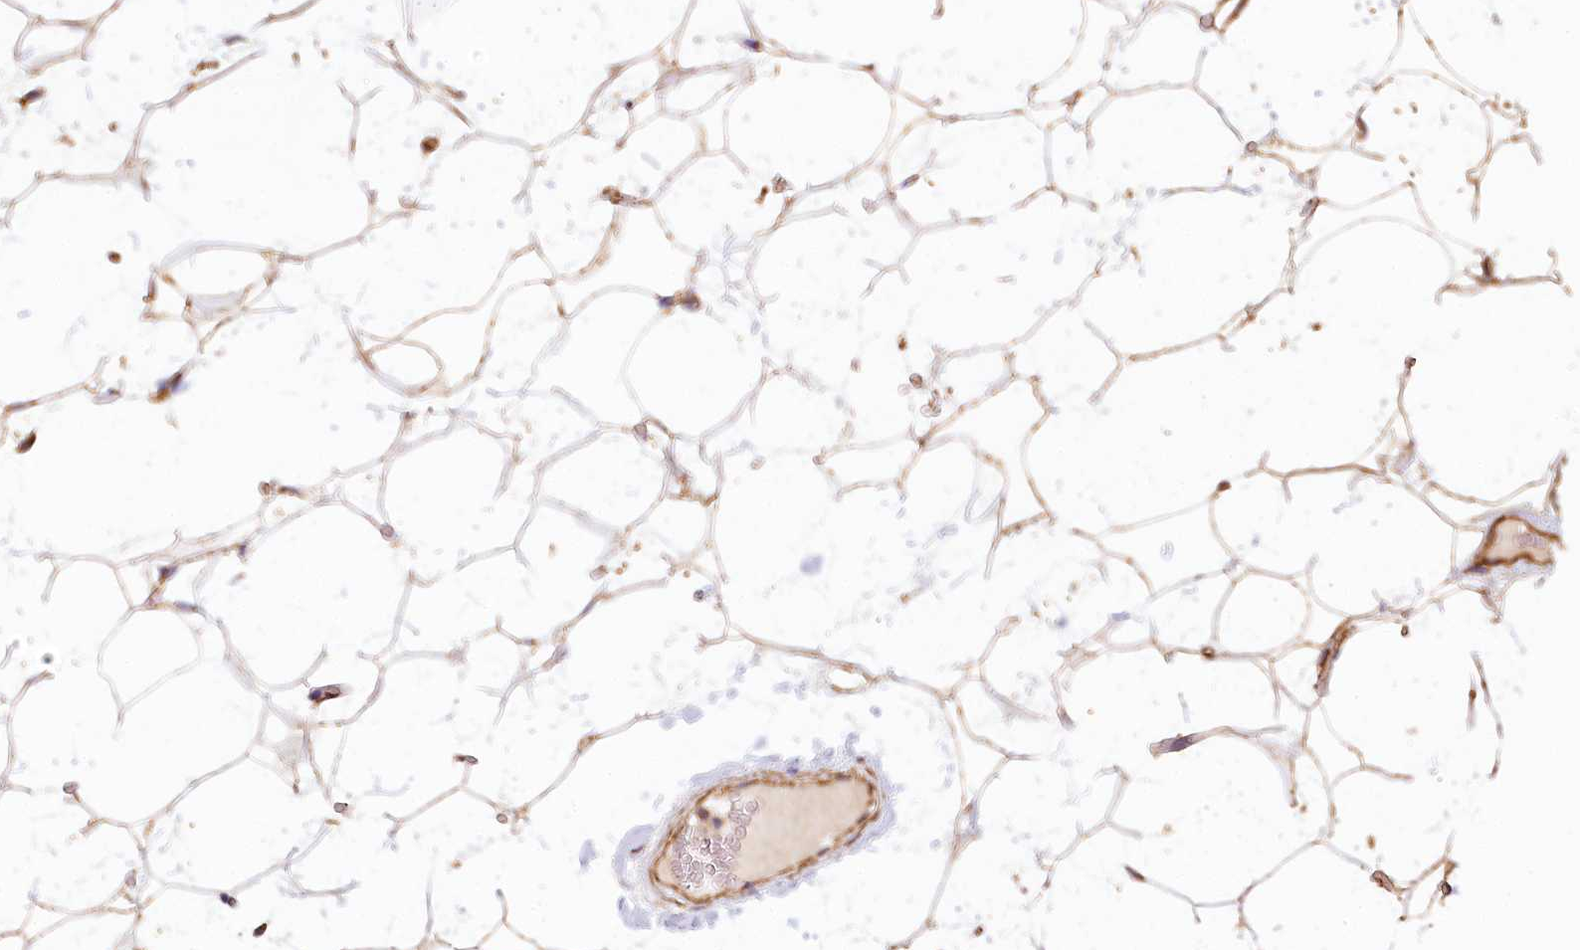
{"staining": {"intensity": "moderate", "quantity": ">75%", "location": "cytoplasmic/membranous"}, "tissue": "adipose tissue", "cell_type": "Adipocytes", "image_type": "normal", "snomed": [{"axis": "morphology", "description": "Normal tissue, NOS"}, {"axis": "topography", "description": "Breast"}], "caption": "Immunohistochemical staining of unremarkable human adipose tissue displays moderate cytoplasmic/membranous protein expression in about >75% of adipocytes.", "gene": "UMPS", "patient": {"sex": "female", "age": 26}}